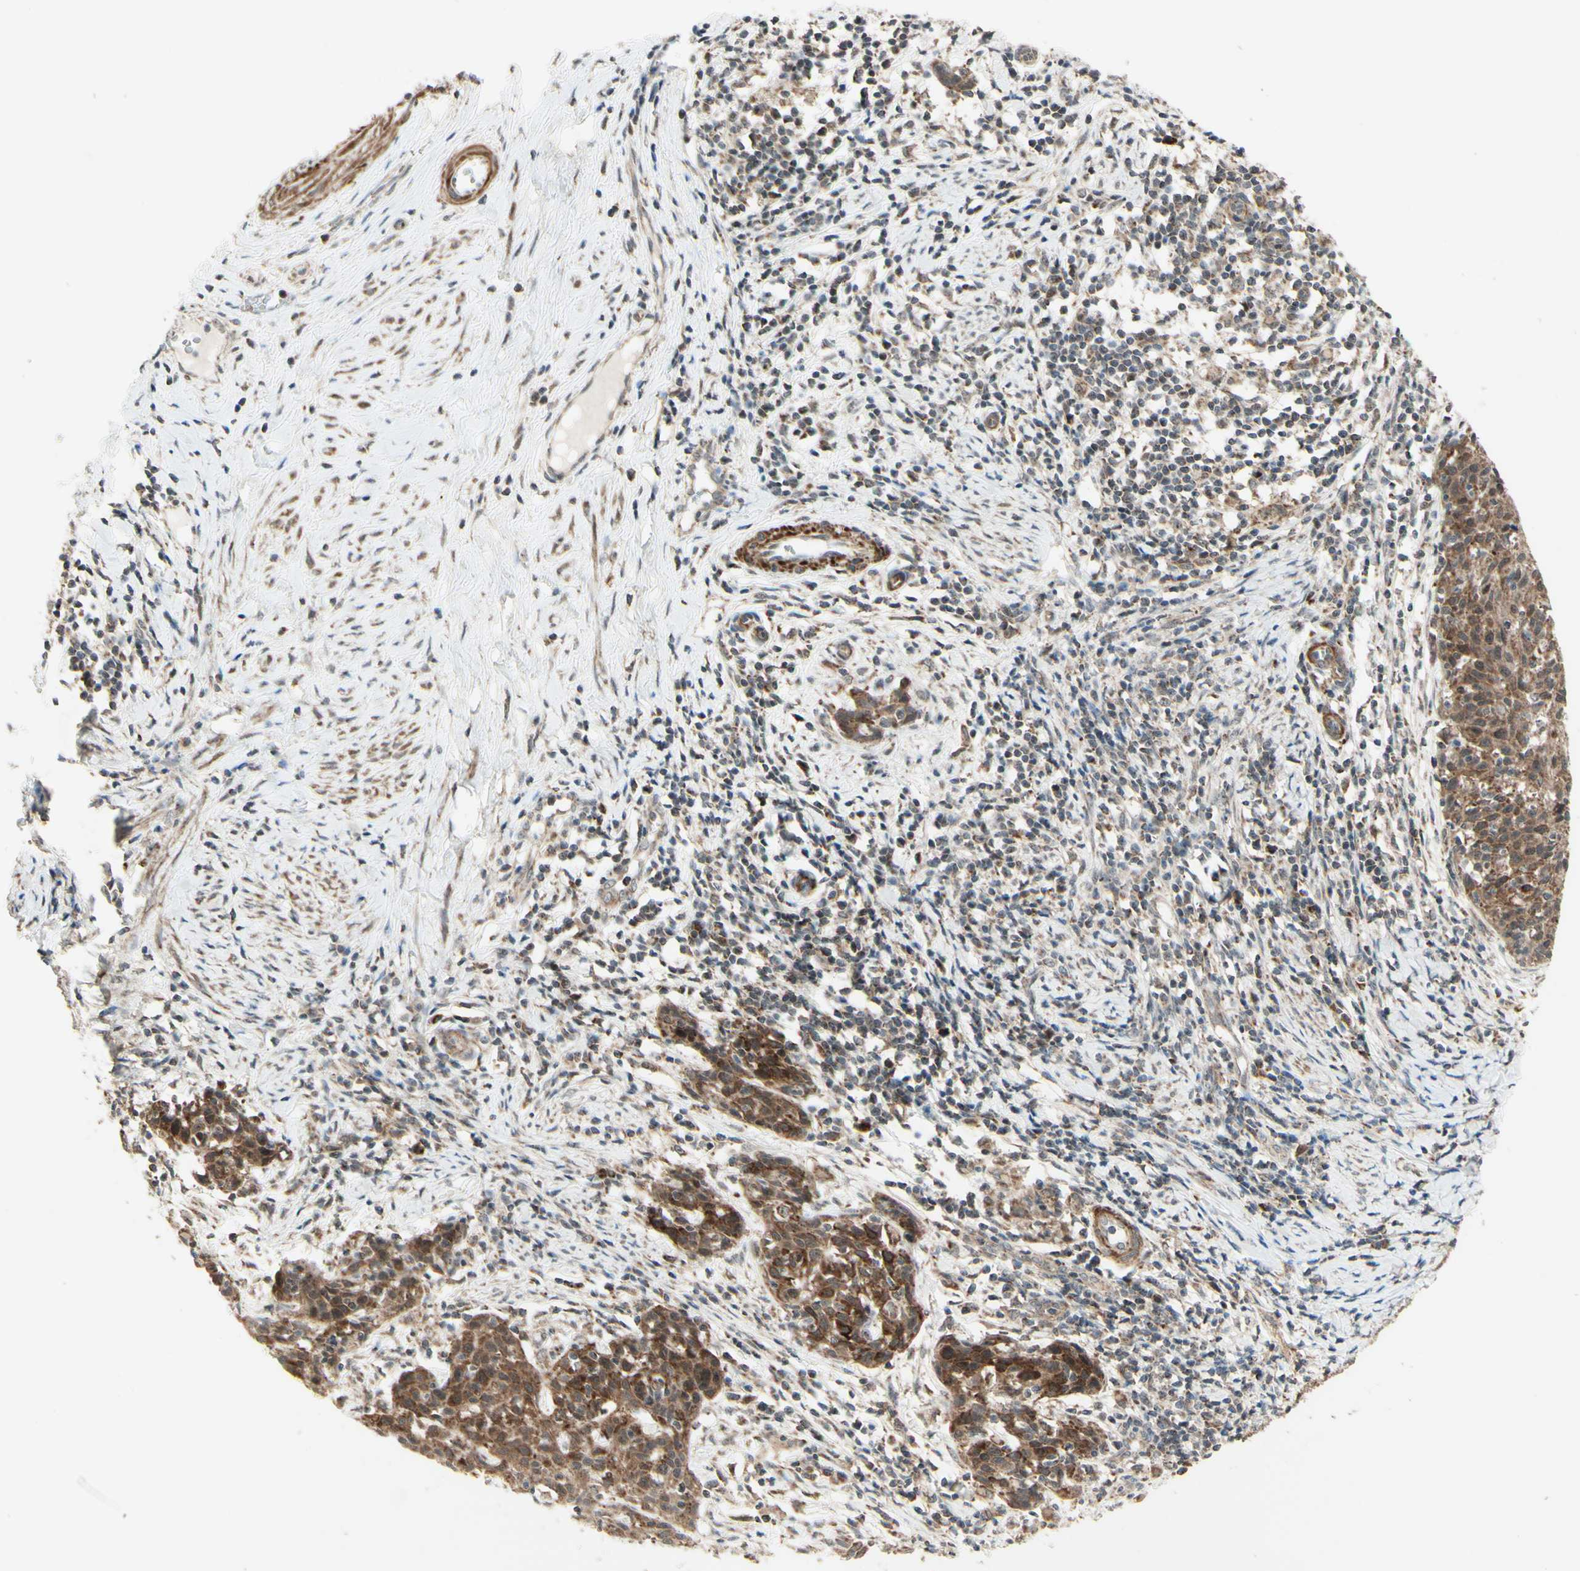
{"staining": {"intensity": "moderate", "quantity": ">75%", "location": "cytoplasmic/membranous"}, "tissue": "cervical cancer", "cell_type": "Tumor cells", "image_type": "cancer", "snomed": [{"axis": "morphology", "description": "Squamous cell carcinoma, NOS"}, {"axis": "topography", "description": "Cervix"}], "caption": "This image demonstrates IHC staining of human squamous cell carcinoma (cervical), with medium moderate cytoplasmic/membranous staining in about >75% of tumor cells.", "gene": "DHRS3", "patient": {"sex": "female", "age": 38}}